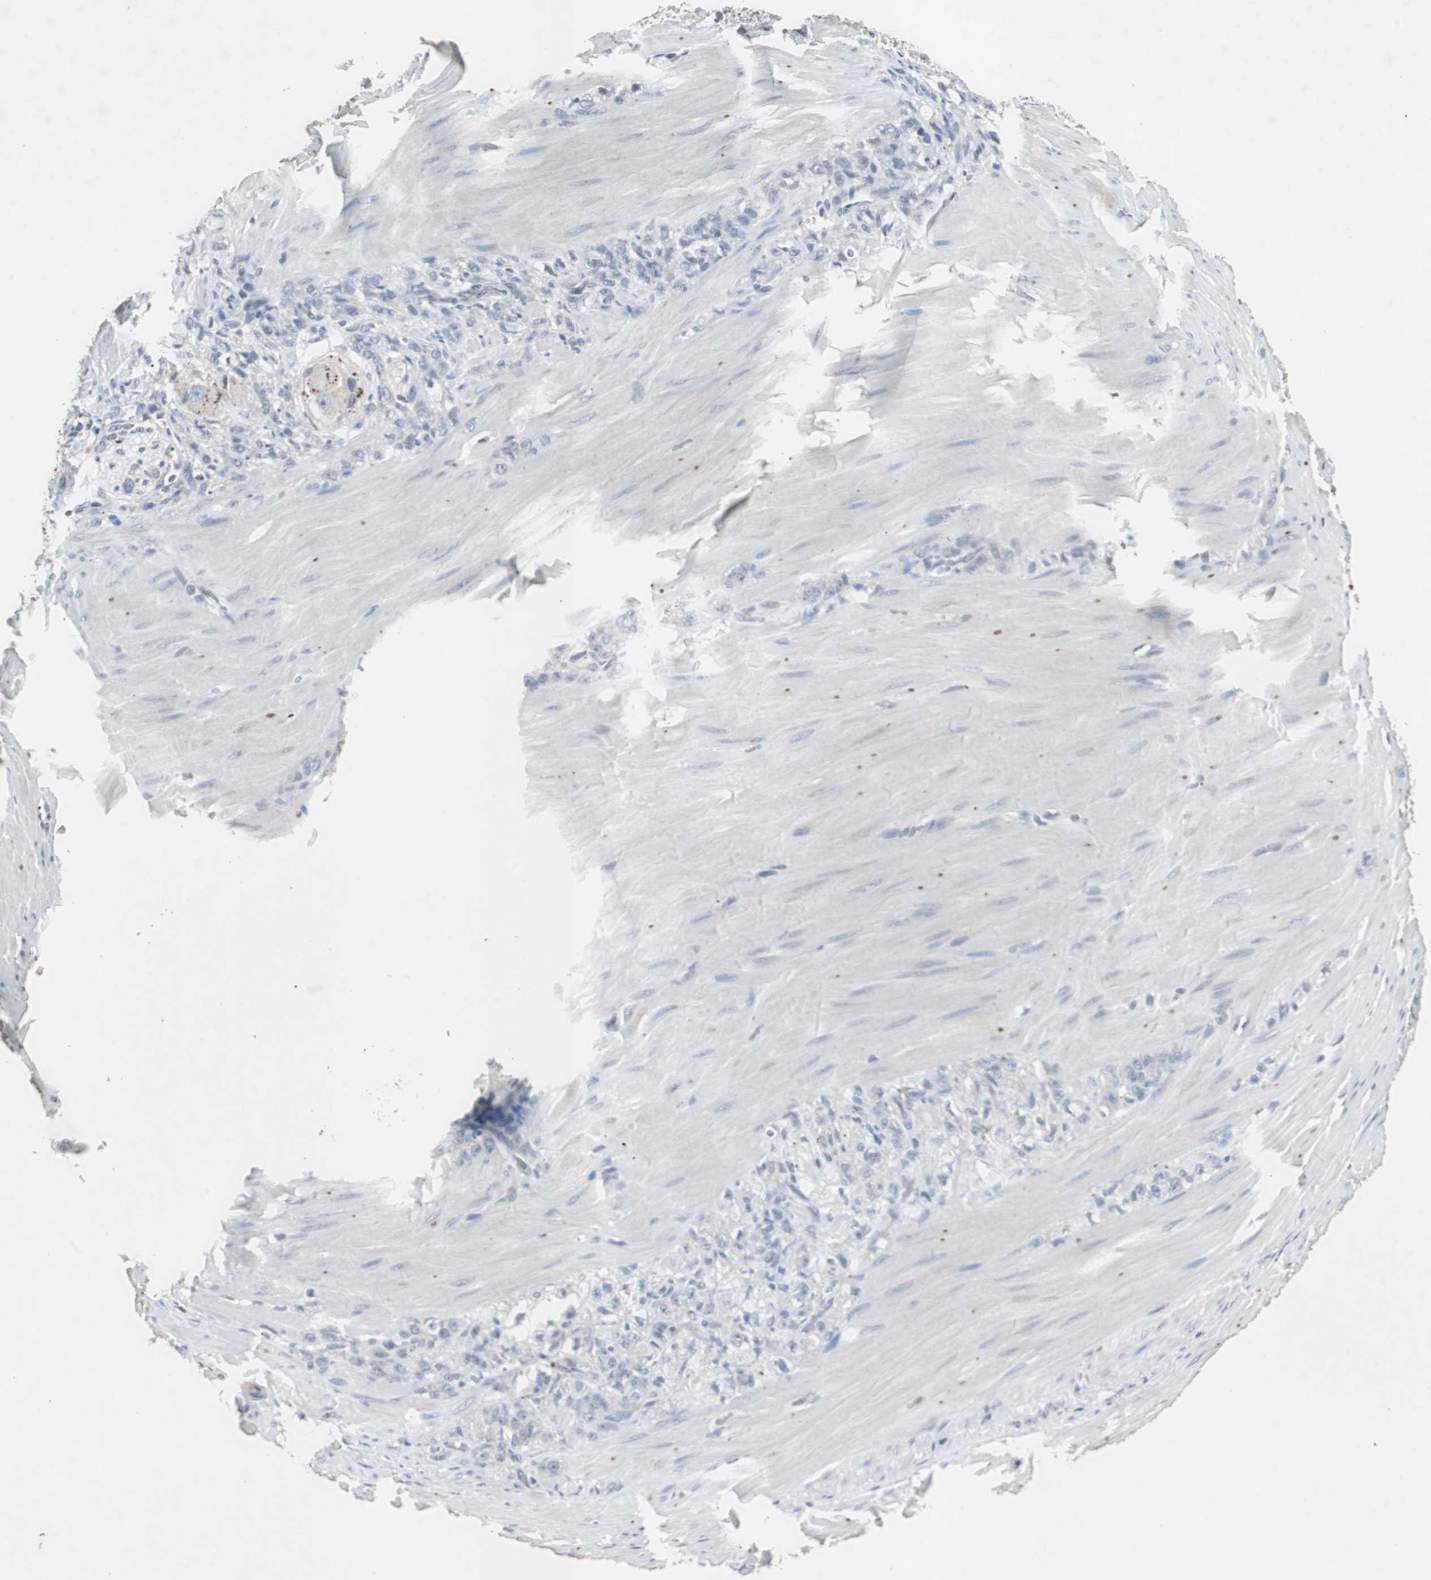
{"staining": {"intensity": "negative", "quantity": "none", "location": "none"}, "tissue": "stomach cancer", "cell_type": "Tumor cells", "image_type": "cancer", "snomed": [{"axis": "morphology", "description": "Adenocarcinoma, NOS"}, {"axis": "topography", "description": "Stomach"}], "caption": "Image shows no significant protein expression in tumor cells of stomach cancer (adenocarcinoma).", "gene": "ADNP2", "patient": {"sex": "male", "age": 82}}